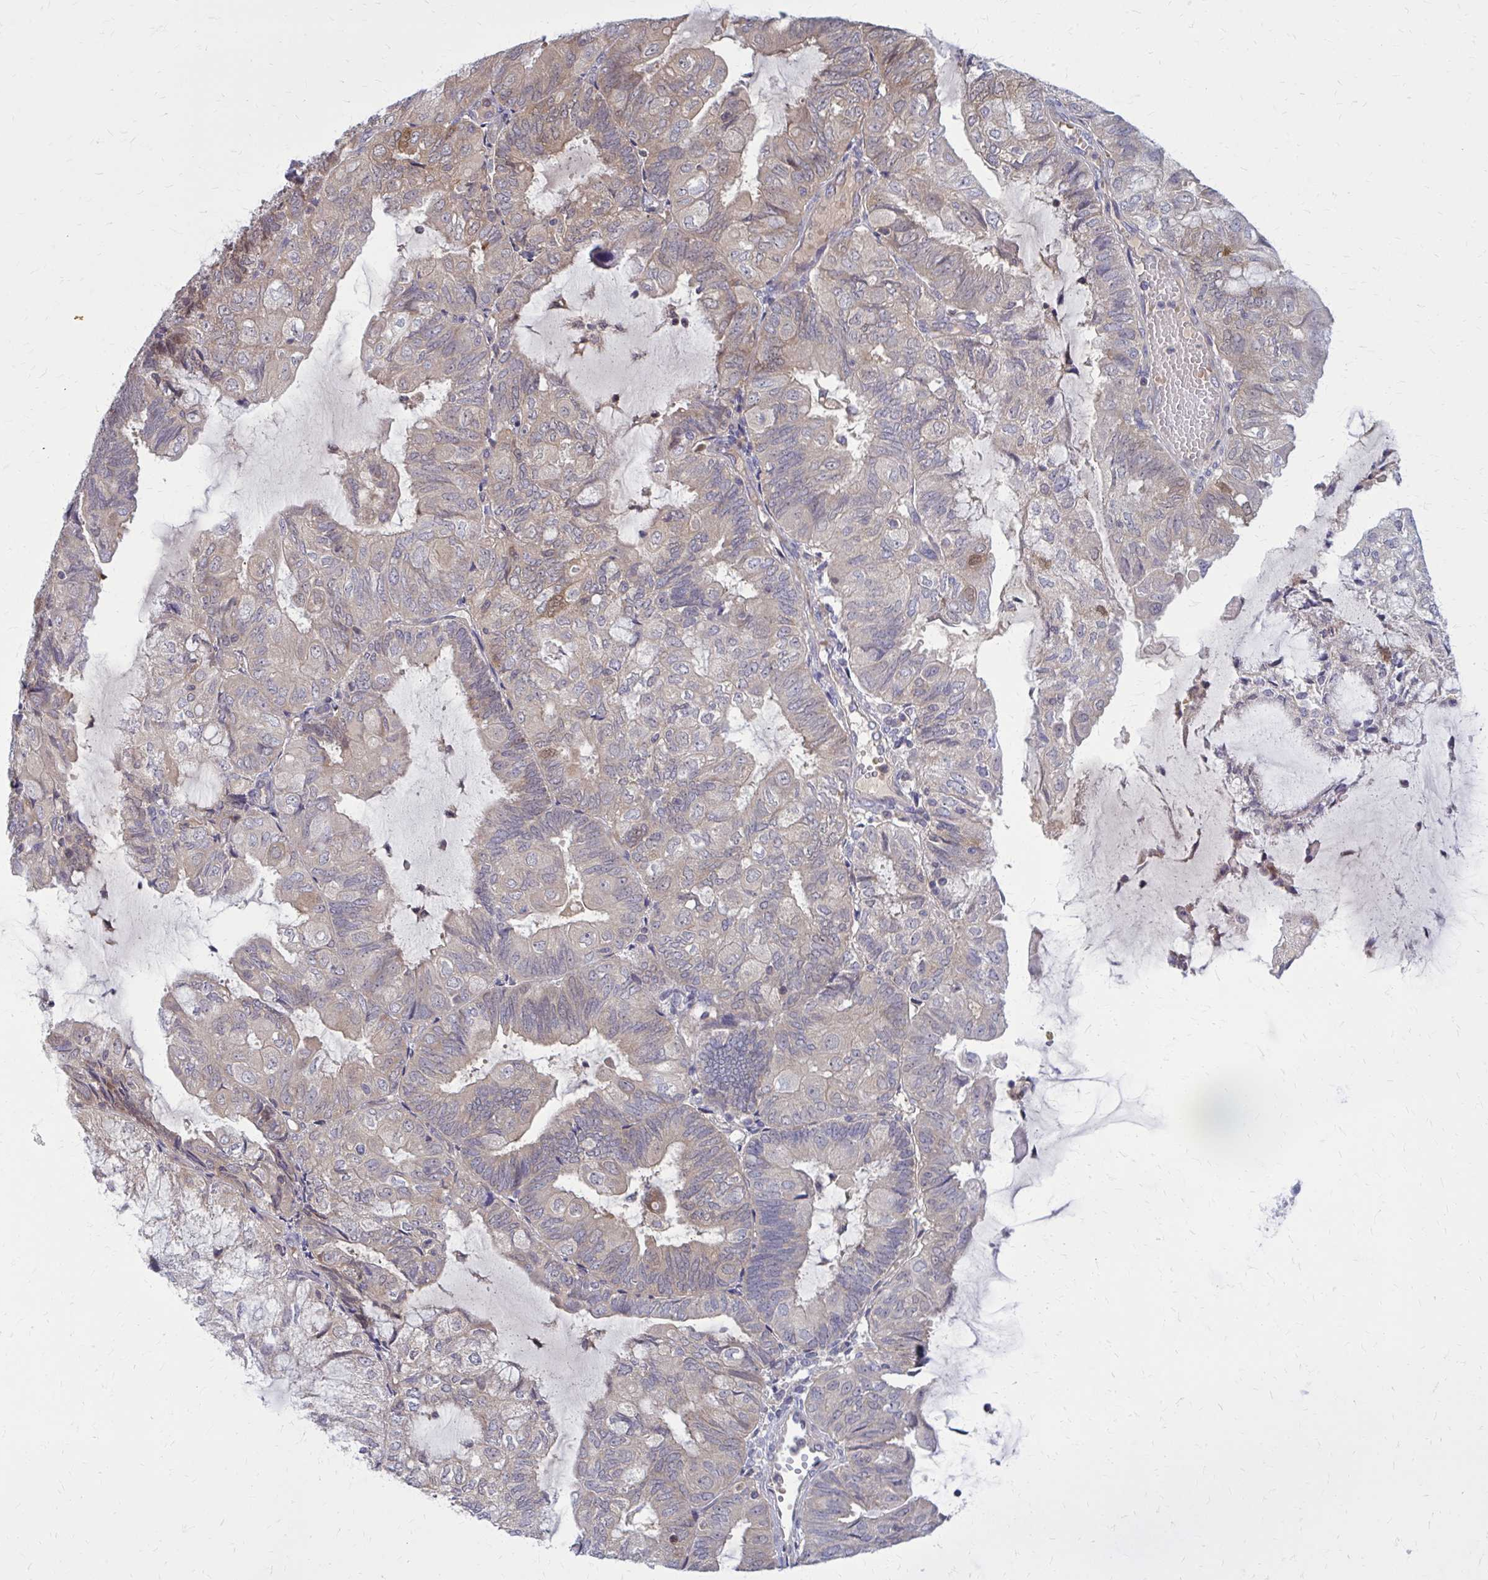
{"staining": {"intensity": "weak", "quantity": "<25%", "location": "cytoplasmic/membranous"}, "tissue": "endometrial cancer", "cell_type": "Tumor cells", "image_type": "cancer", "snomed": [{"axis": "morphology", "description": "Adenocarcinoma, NOS"}, {"axis": "topography", "description": "Endometrium"}], "caption": "Tumor cells show no significant expression in endometrial cancer (adenocarcinoma). (Immunohistochemistry (ihc), brightfield microscopy, high magnification).", "gene": "DBI", "patient": {"sex": "female", "age": 81}}